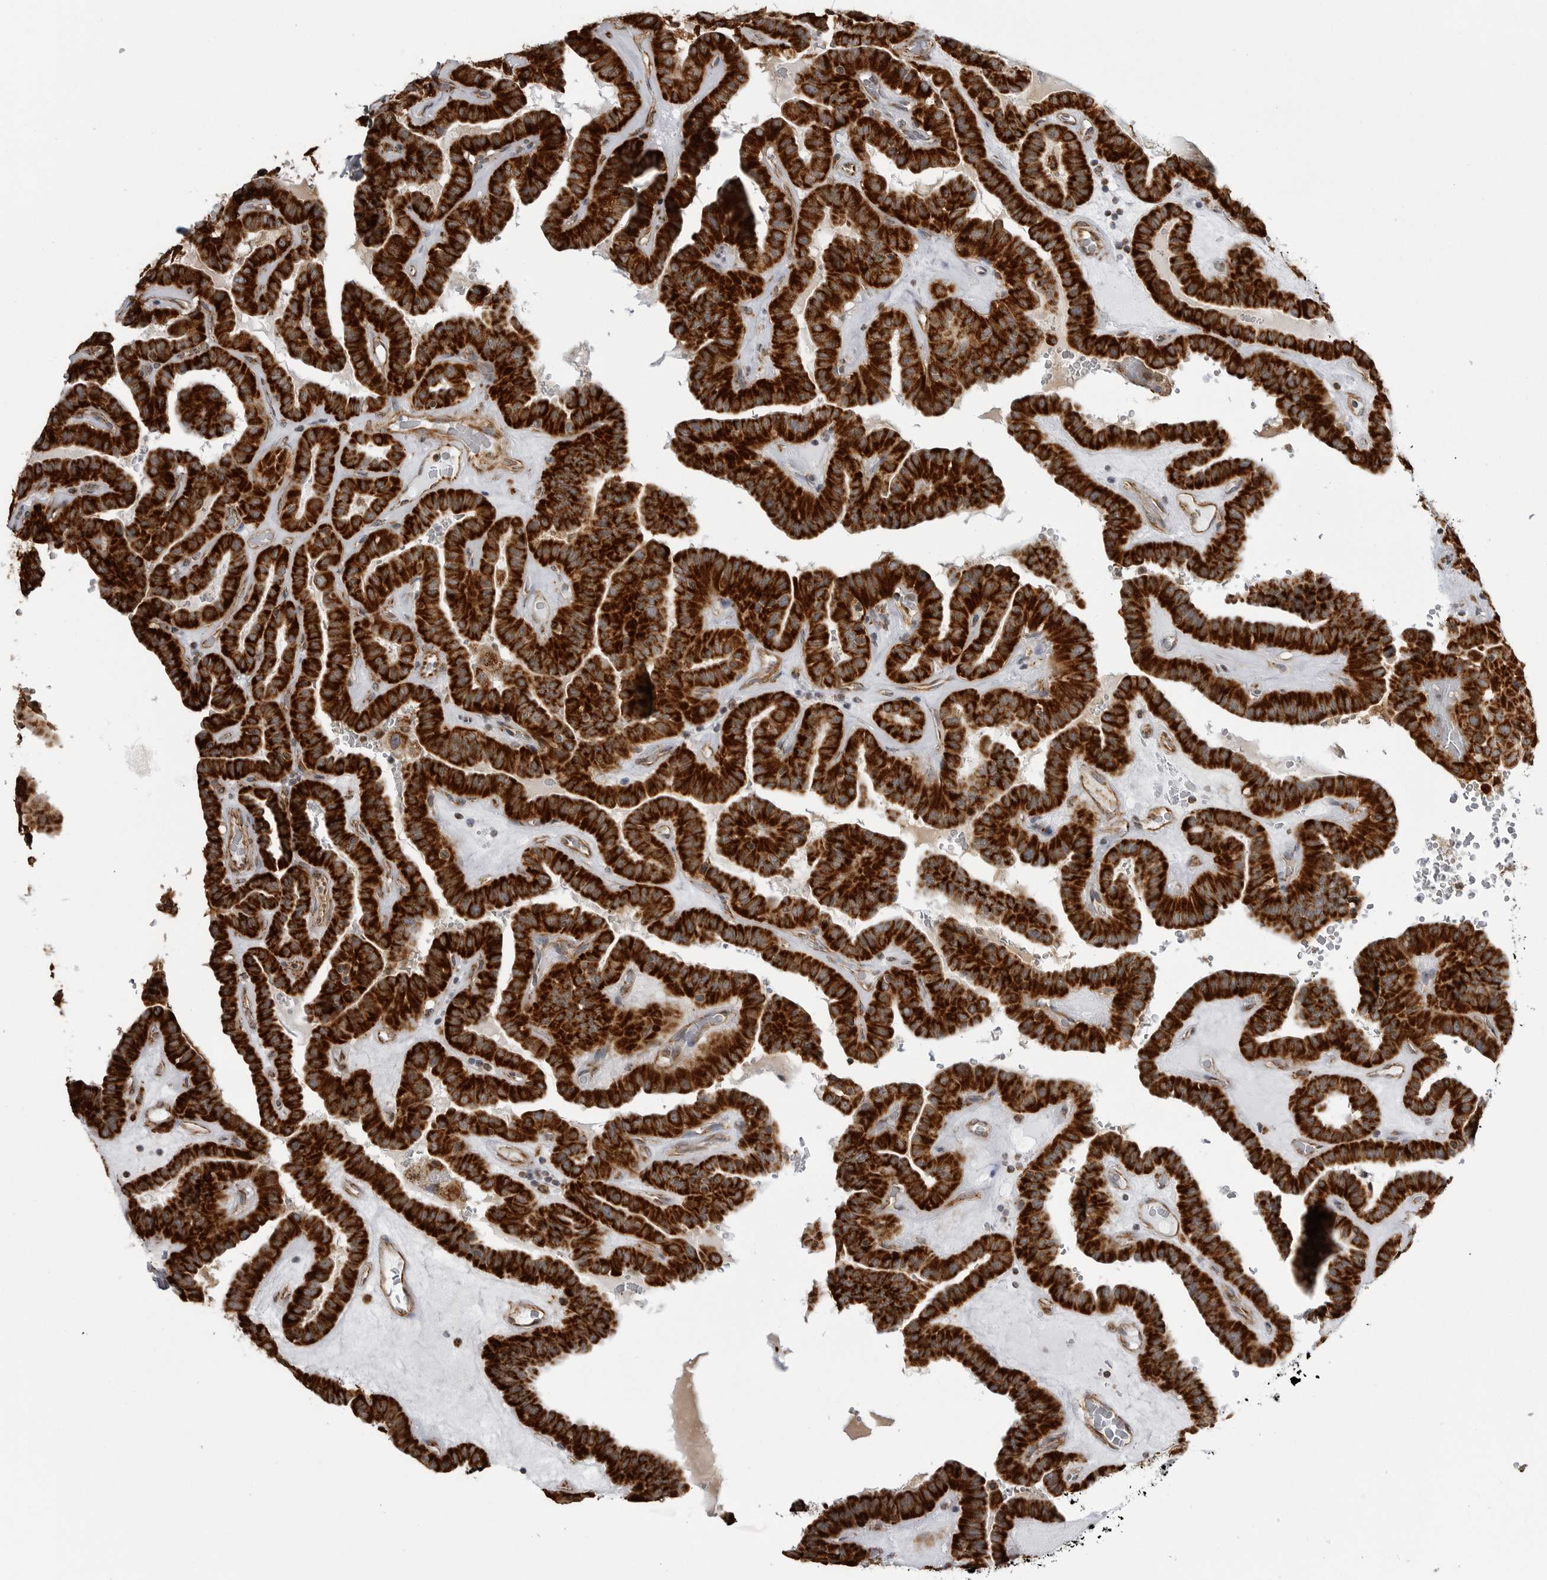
{"staining": {"intensity": "strong", "quantity": ">75%", "location": "cytoplasmic/membranous"}, "tissue": "thyroid cancer", "cell_type": "Tumor cells", "image_type": "cancer", "snomed": [{"axis": "morphology", "description": "Papillary adenocarcinoma, NOS"}, {"axis": "topography", "description": "Thyroid gland"}], "caption": "High-power microscopy captured an immunohistochemistry (IHC) image of thyroid papillary adenocarcinoma, revealing strong cytoplasmic/membranous positivity in about >75% of tumor cells.", "gene": "FH", "patient": {"sex": "male", "age": 77}}